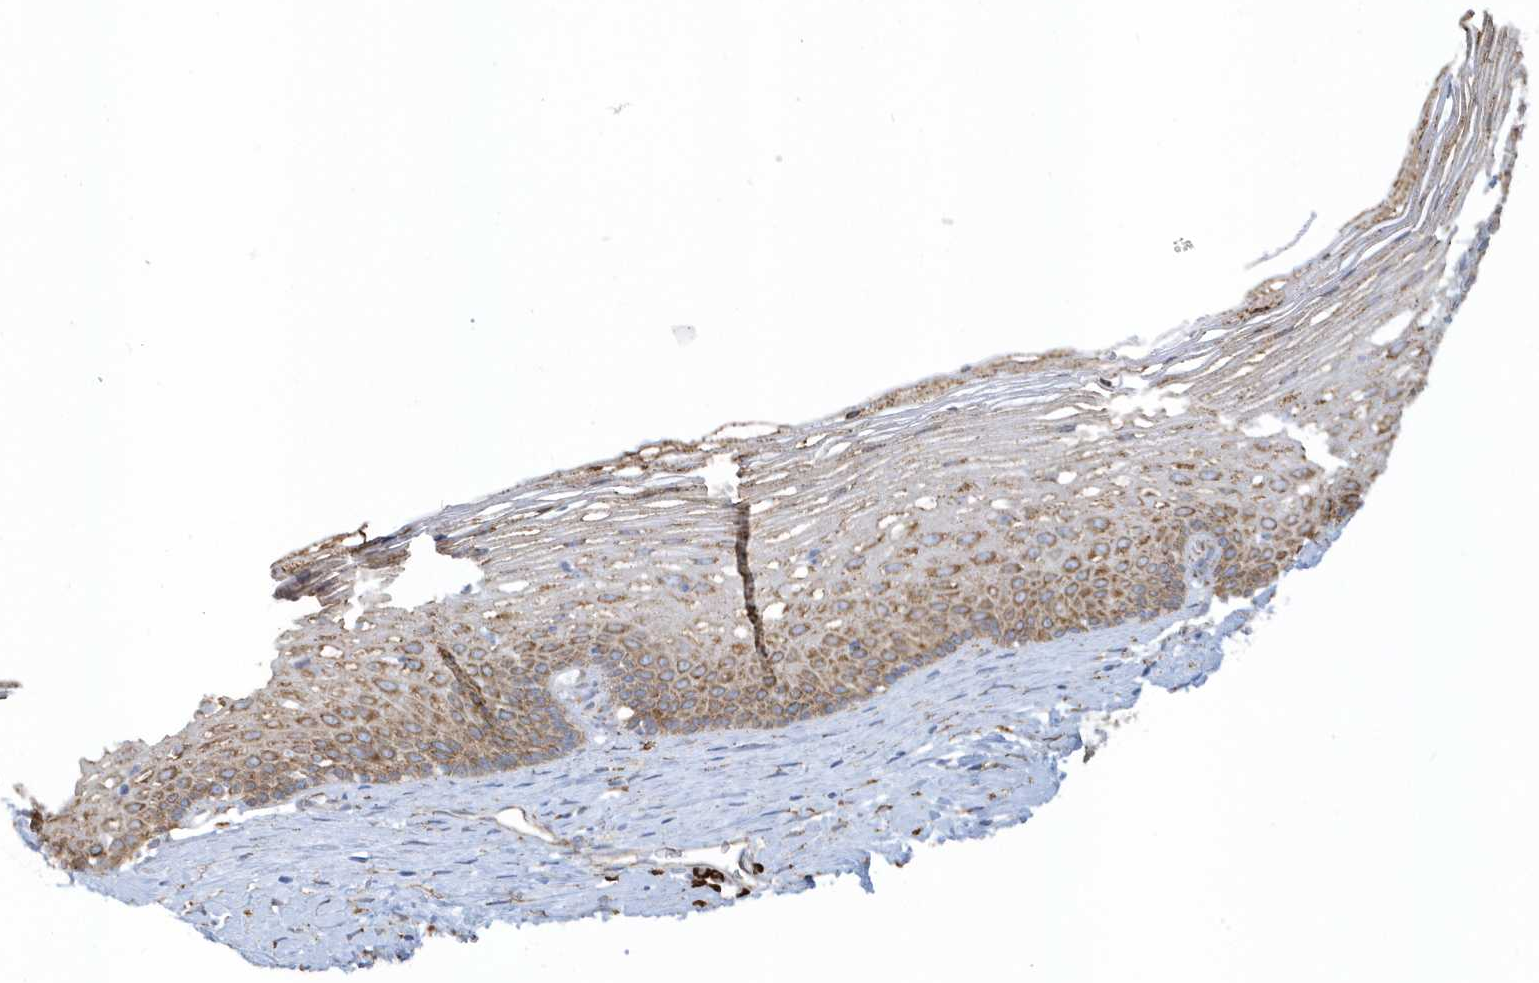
{"staining": {"intensity": "negative", "quantity": "none", "location": "none"}, "tissue": "cervix", "cell_type": "Glandular cells", "image_type": "normal", "snomed": [{"axis": "morphology", "description": "Normal tissue, NOS"}, {"axis": "topography", "description": "Cervix"}], "caption": "A photomicrograph of human cervix is negative for staining in glandular cells. Brightfield microscopy of IHC stained with DAB (brown) and hematoxylin (blue), captured at high magnification.", "gene": "DCAF1", "patient": {"sex": "female", "age": 33}}